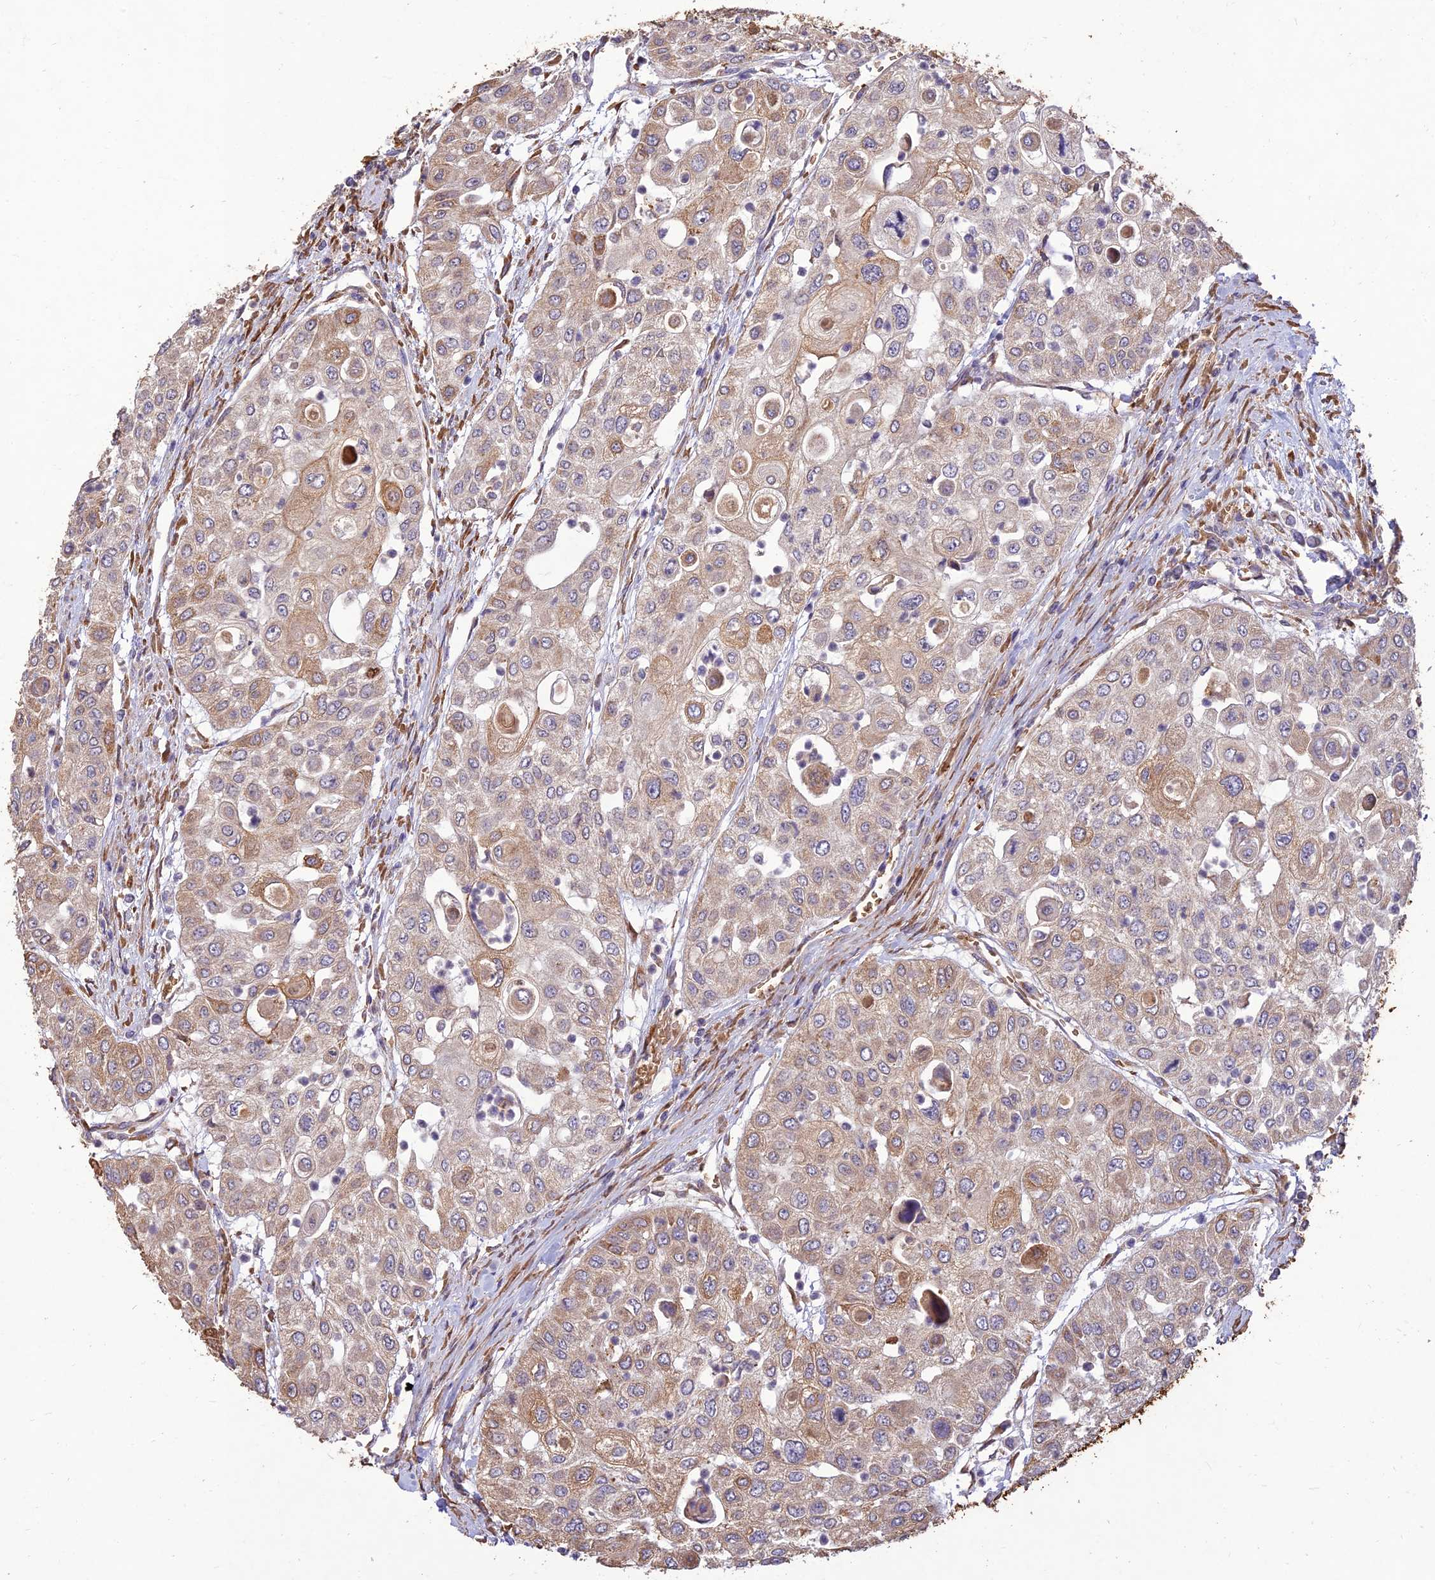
{"staining": {"intensity": "moderate", "quantity": ">75%", "location": "cytoplasmic/membranous"}, "tissue": "urothelial cancer", "cell_type": "Tumor cells", "image_type": "cancer", "snomed": [{"axis": "morphology", "description": "Urothelial carcinoma, High grade"}, {"axis": "topography", "description": "Urinary bladder"}], "caption": "Brown immunohistochemical staining in urothelial cancer shows moderate cytoplasmic/membranous staining in approximately >75% of tumor cells.", "gene": "PPP1R11", "patient": {"sex": "female", "age": 79}}